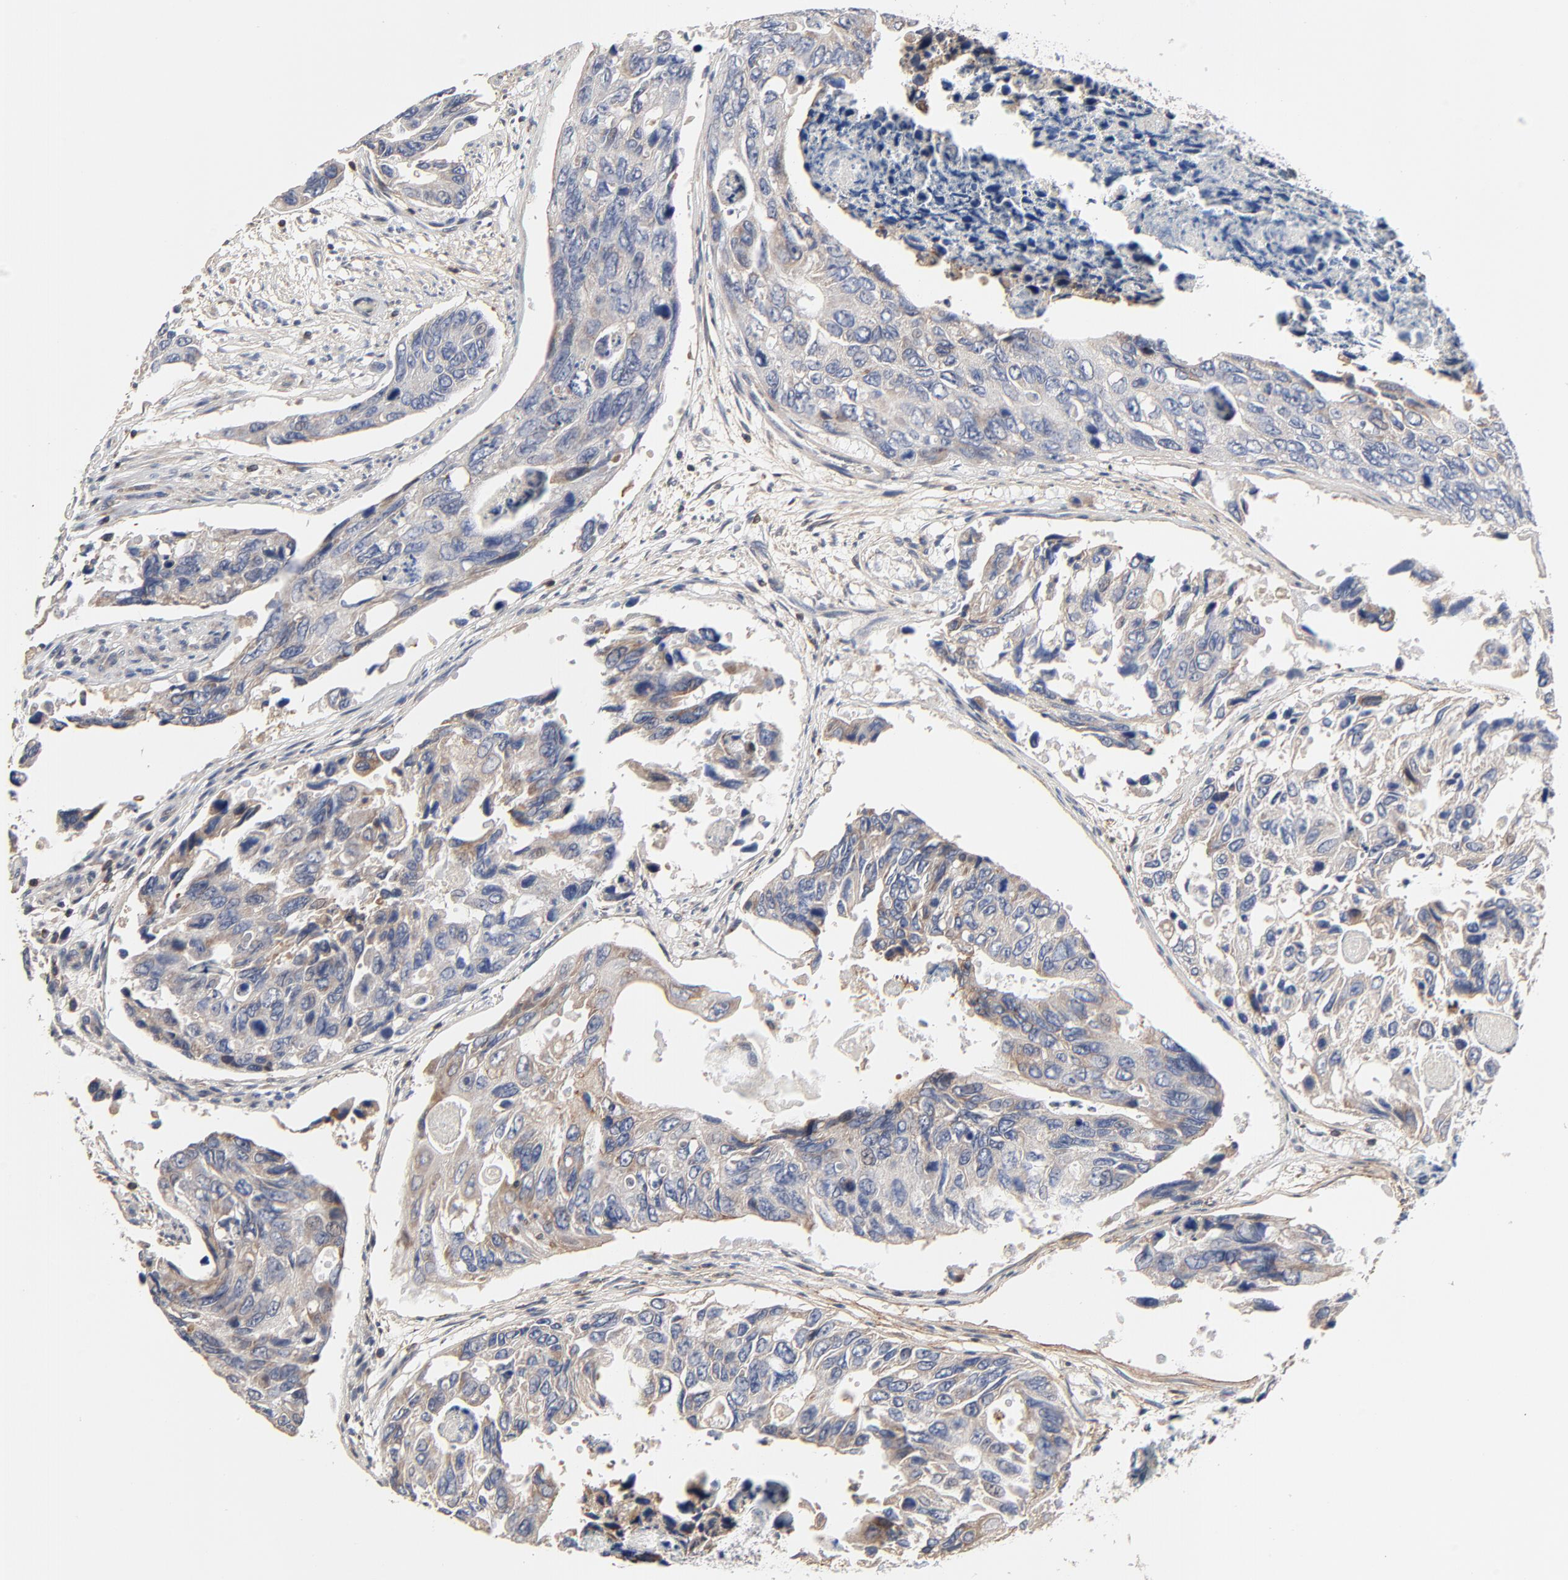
{"staining": {"intensity": "moderate", "quantity": "25%-75%", "location": "cytoplasmic/membranous"}, "tissue": "colorectal cancer", "cell_type": "Tumor cells", "image_type": "cancer", "snomed": [{"axis": "morphology", "description": "Adenocarcinoma, NOS"}, {"axis": "topography", "description": "Colon"}], "caption": "Tumor cells demonstrate medium levels of moderate cytoplasmic/membranous positivity in about 25%-75% of cells in human adenocarcinoma (colorectal).", "gene": "SKAP1", "patient": {"sex": "female", "age": 86}}